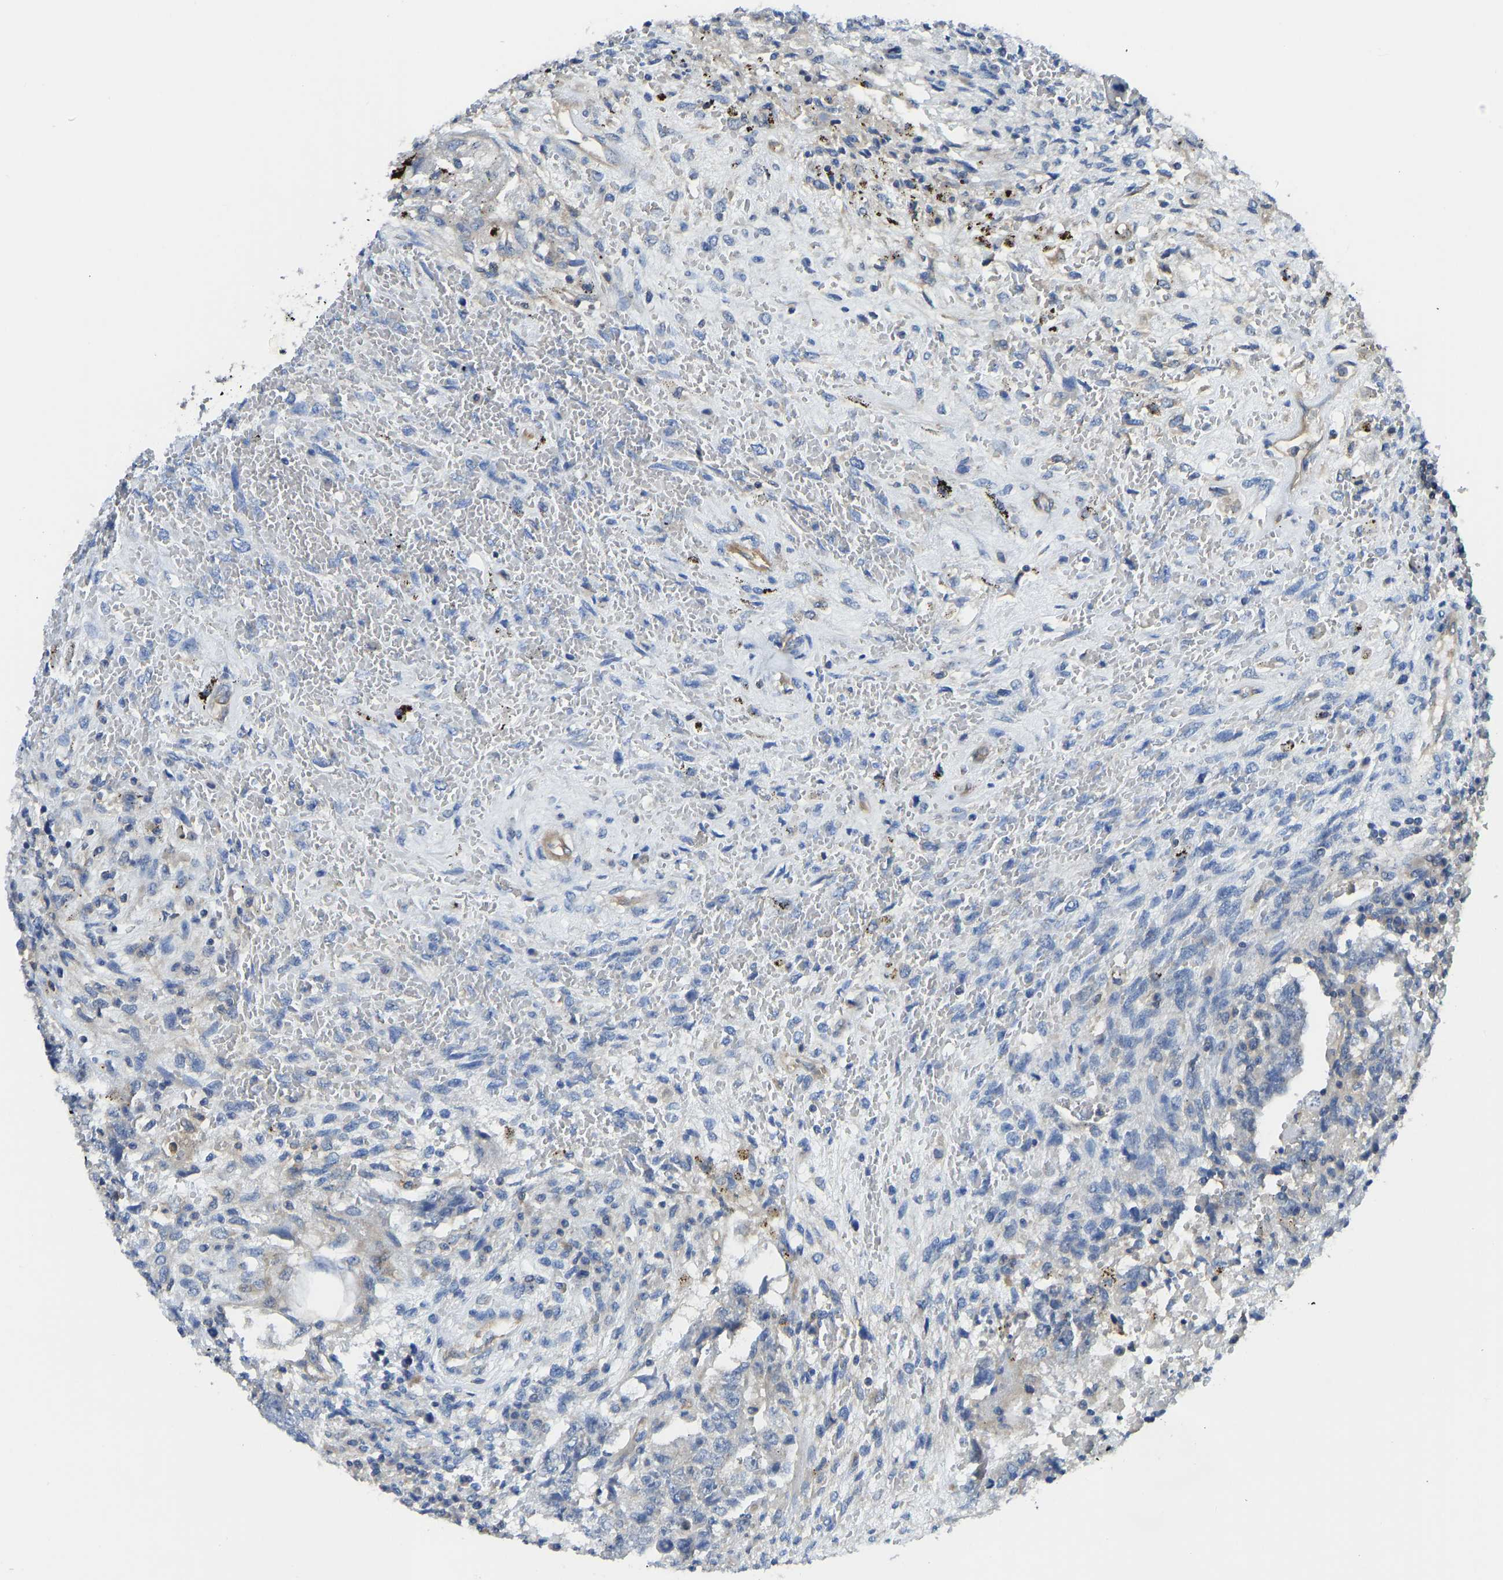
{"staining": {"intensity": "negative", "quantity": "none", "location": "none"}, "tissue": "testis cancer", "cell_type": "Tumor cells", "image_type": "cancer", "snomed": [{"axis": "morphology", "description": "Carcinoma, Embryonal, NOS"}, {"axis": "topography", "description": "Testis"}], "caption": "IHC image of testis cancer (embryonal carcinoma) stained for a protein (brown), which exhibits no expression in tumor cells.", "gene": "PPP3CA", "patient": {"sex": "male", "age": 26}}